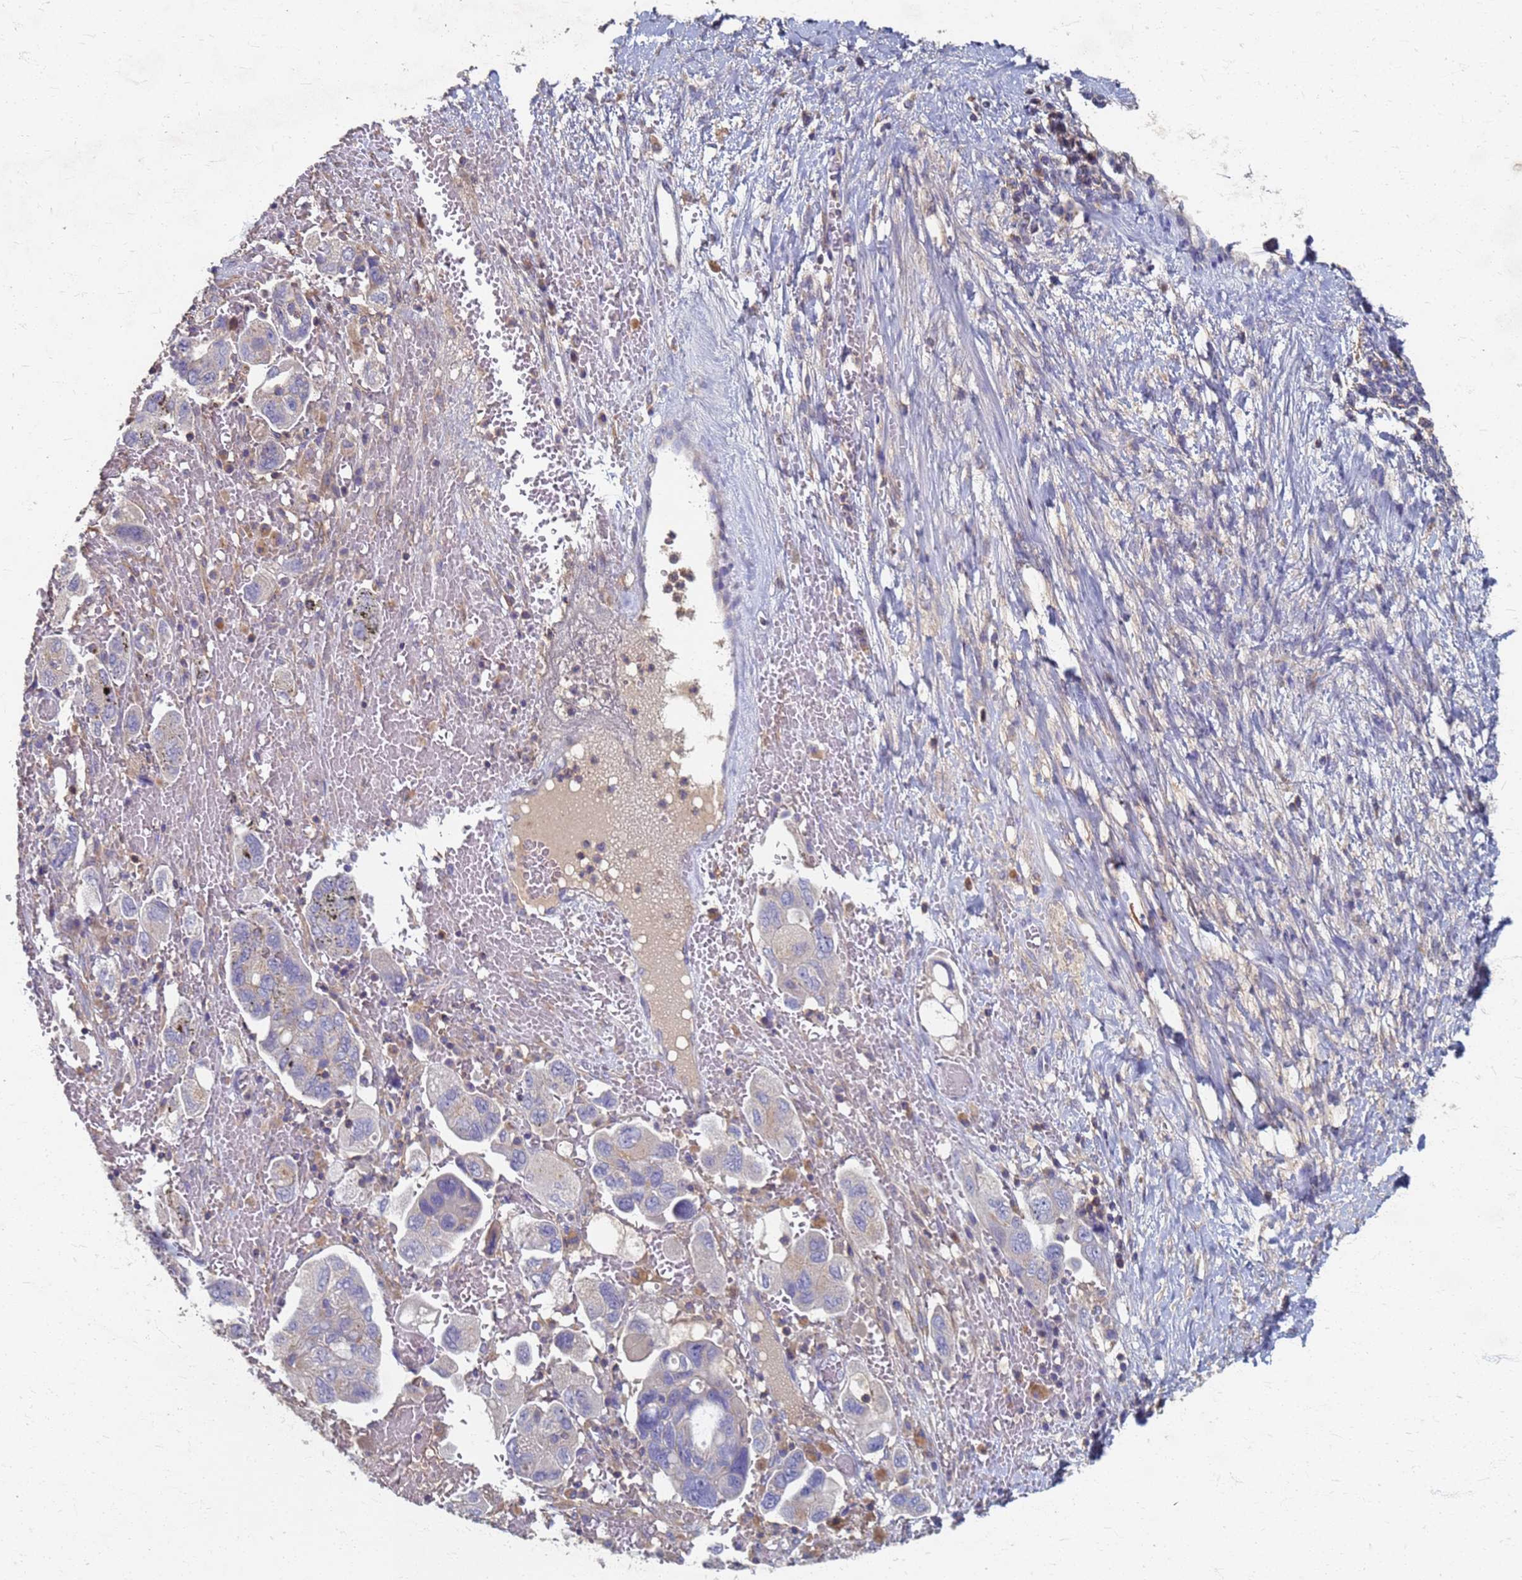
{"staining": {"intensity": "negative", "quantity": "none", "location": "none"}, "tissue": "ovarian cancer", "cell_type": "Tumor cells", "image_type": "cancer", "snomed": [{"axis": "morphology", "description": "Carcinoma, NOS"}, {"axis": "morphology", "description": "Cystadenocarcinoma, serous, NOS"}, {"axis": "topography", "description": "Ovary"}], "caption": "The micrograph exhibits no significant positivity in tumor cells of ovarian carcinoma.", "gene": "KRCC1", "patient": {"sex": "female", "age": 69}}